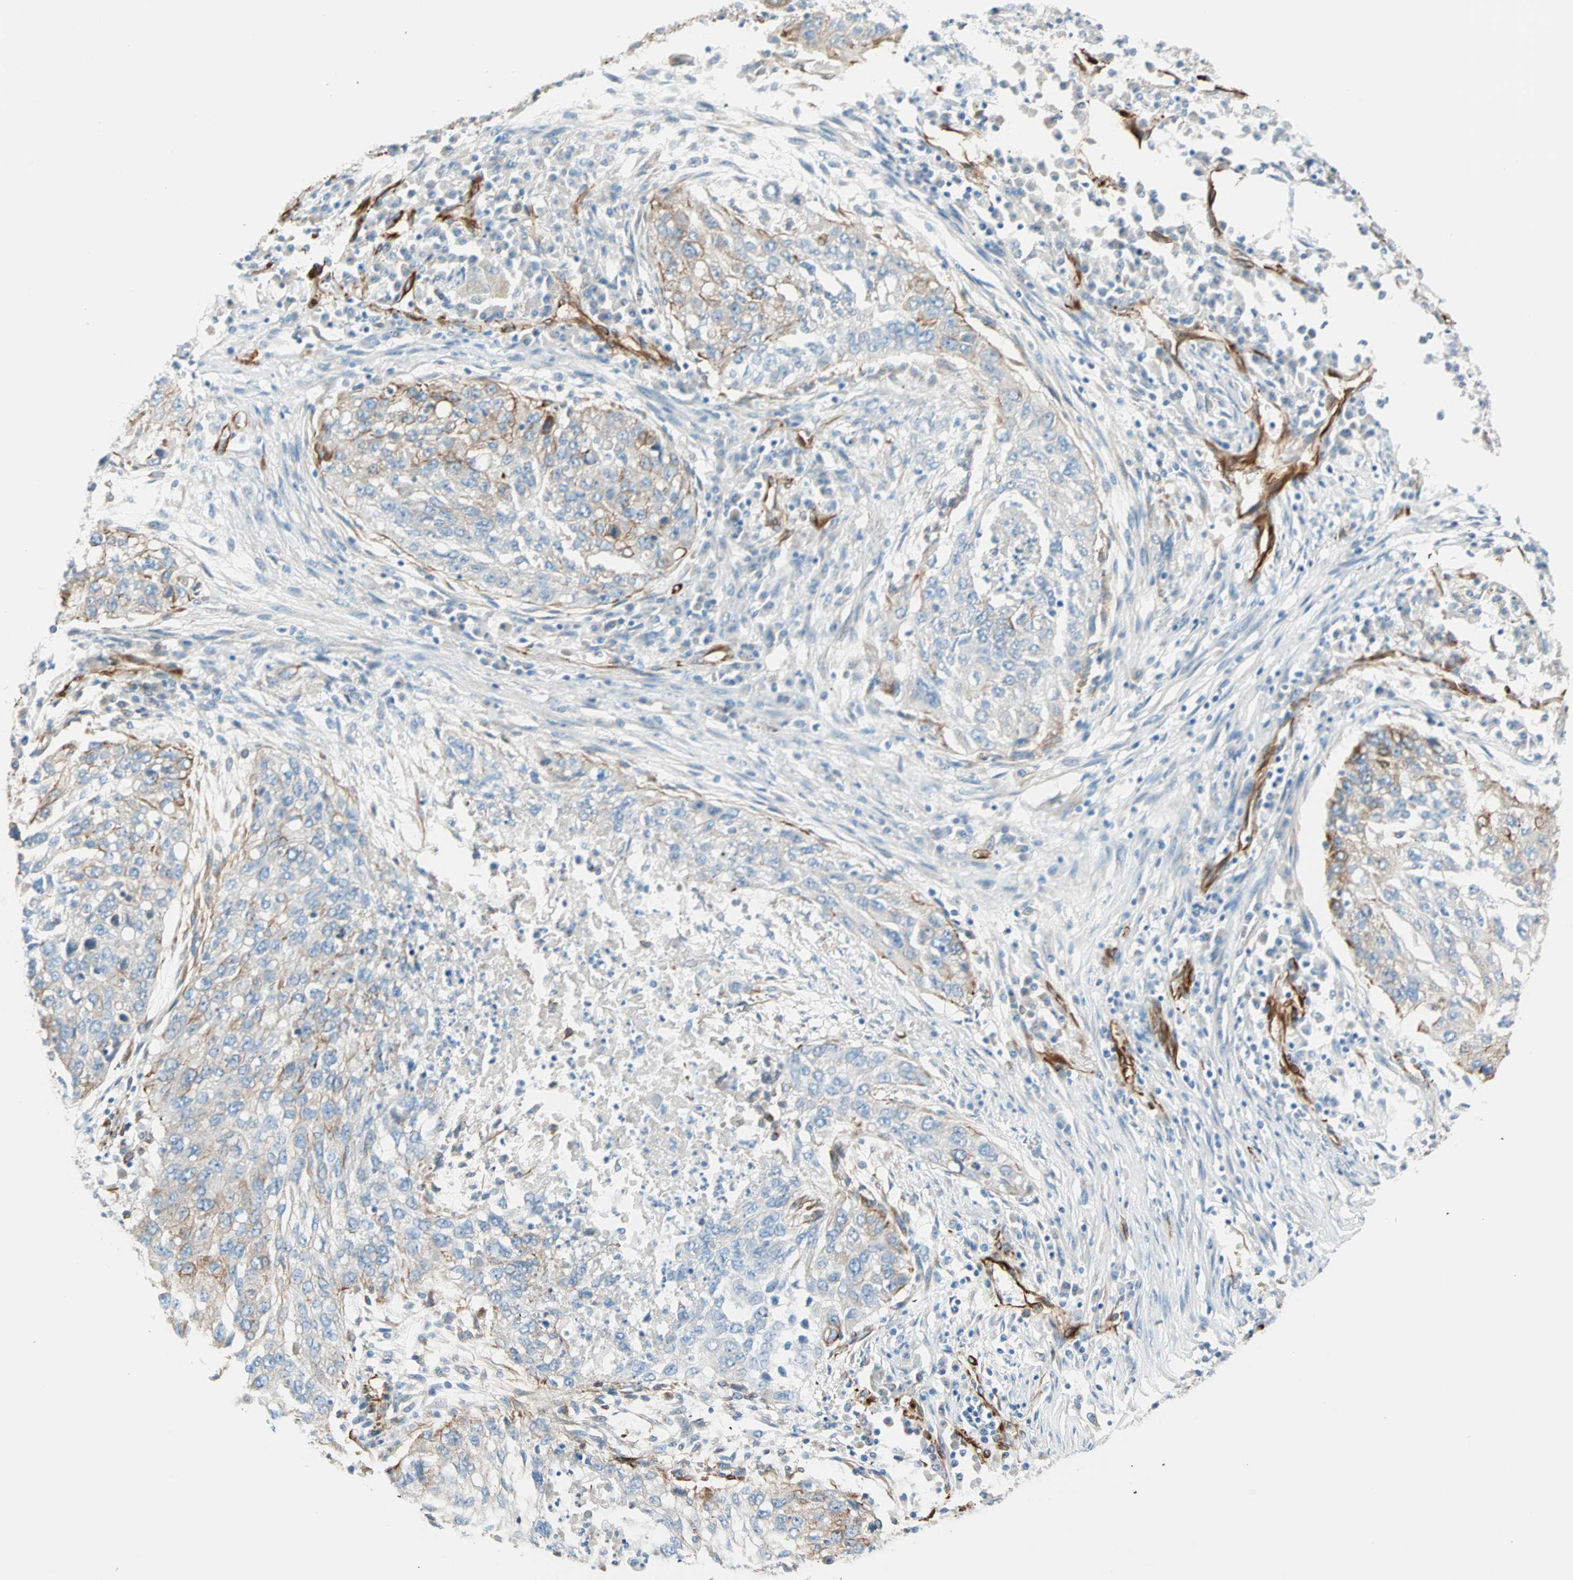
{"staining": {"intensity": "moderate", "quantity": "<25%", "location": "cytoplasmic/membranous"}, "tissue": "lung cancer", "cell_type": "Tumor cells", "image_type": "cancer", "snomed": [{"axis": "morphology", "description": "Squamous cell carcinoma, NOS"}, {"axis": "topography", "description": "Lung"}], "caption": "This photomicrograph reveals lung cancer stained with immunohistochemistry (IHC) to label a protein in brown. The cytoplasmic/membranous of tumor cells show moderate positivity for the protein. Nuclei are counter-stained blue.", "gene": "NES", "patient": {"sex": "female", "age": 63}}